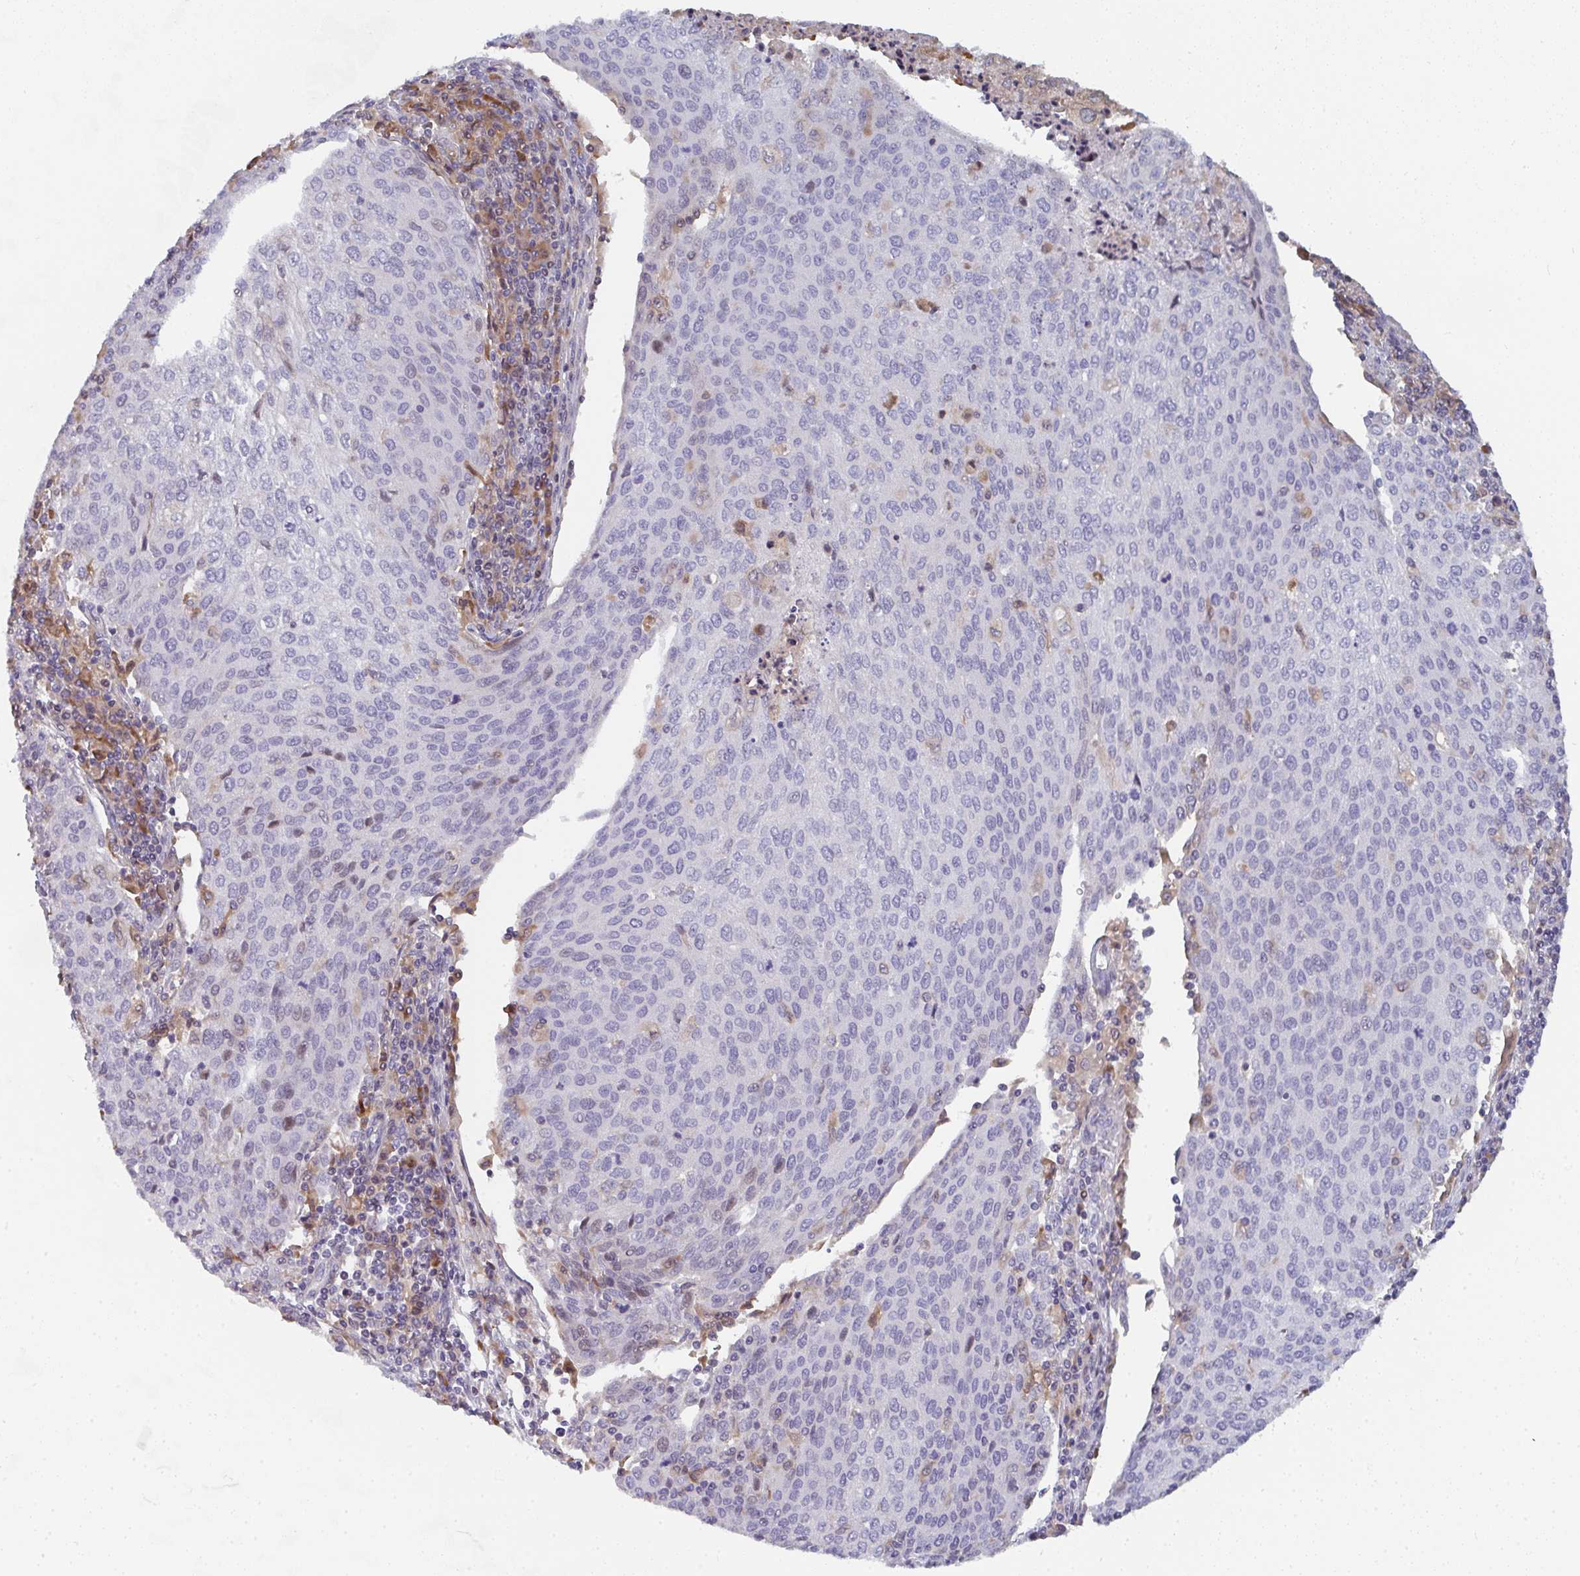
{"staining": {"intensity": "negative", "quantity": "none", "location": "none"}, "tissue": "cervical cancer", "cell_type": "Tumor cells", "image_type": "cancer", "snomed": [{"axis": "morphology", "description": "Squamous cell carcinoma, NOS"}, {"axis": "topography", "description": "Cervix"}], "caption": "The immunohistochemistry image has no significant positivity in tumor cells of cervical cancer (squamous cell carcinoma) tissue. (DAB immunohistochemistry with hematoxylin counter stain).", "gene": "KLHL33", "patient": {"sex": "female", "age": 46}}